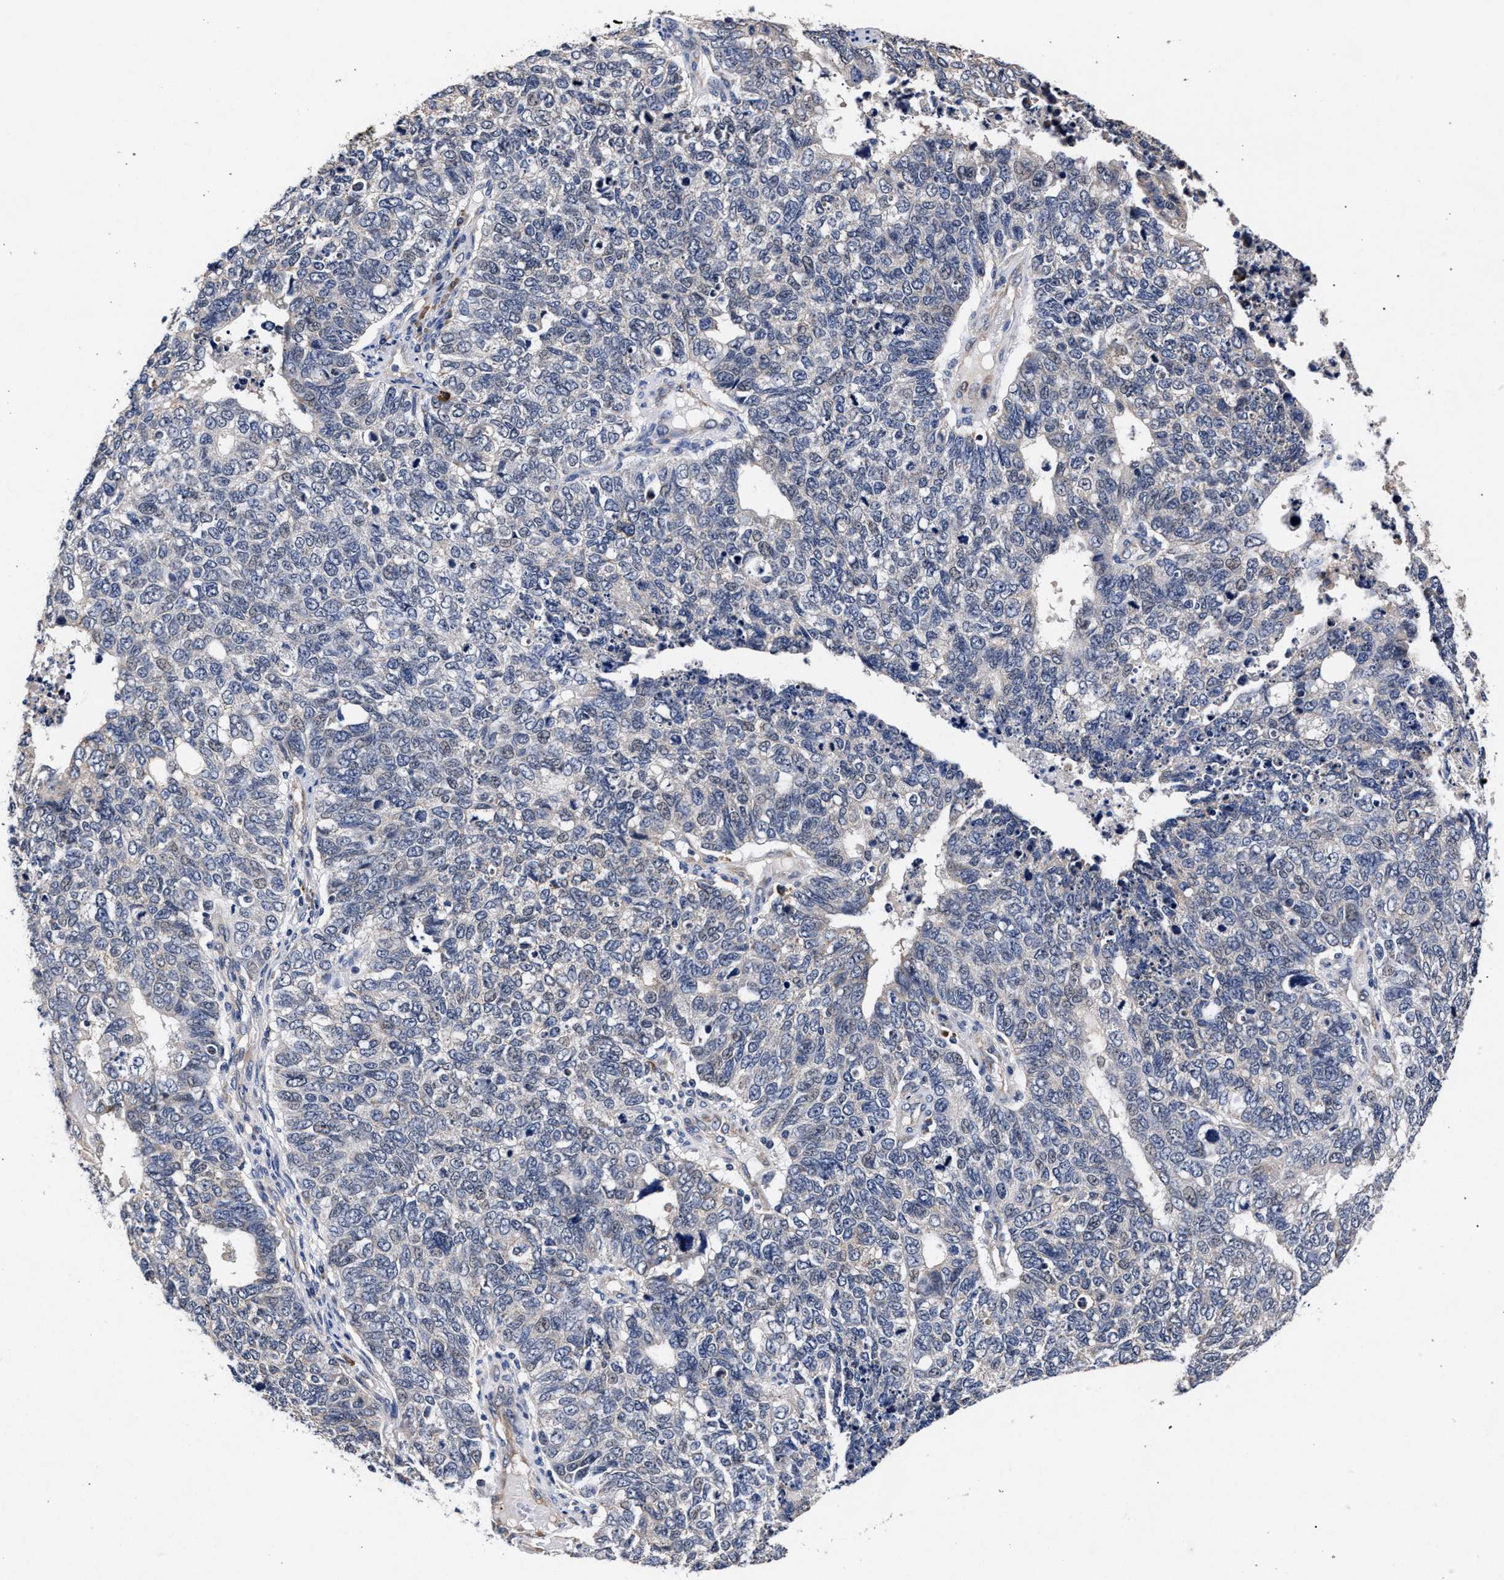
{"staining": {"intensity": "negative", "quantity": "none", "location": "none"}, "tissue": "cervical cancer", "cell_type": "Tumor cells", "image_type": "cancer", "snomed": [{"axis": "morphology", "description": "Squamous cell carcinoma, NOS"}, {"axis": "topography", "description": "Cervix"}], "caption": "This is a photomicrograph of IHC staining of cervical squamous cell carcinoma, which shows no positivity in tumor cells.", "gene": "CFAP95", "patient": {"sex": "female", "age": 63}}